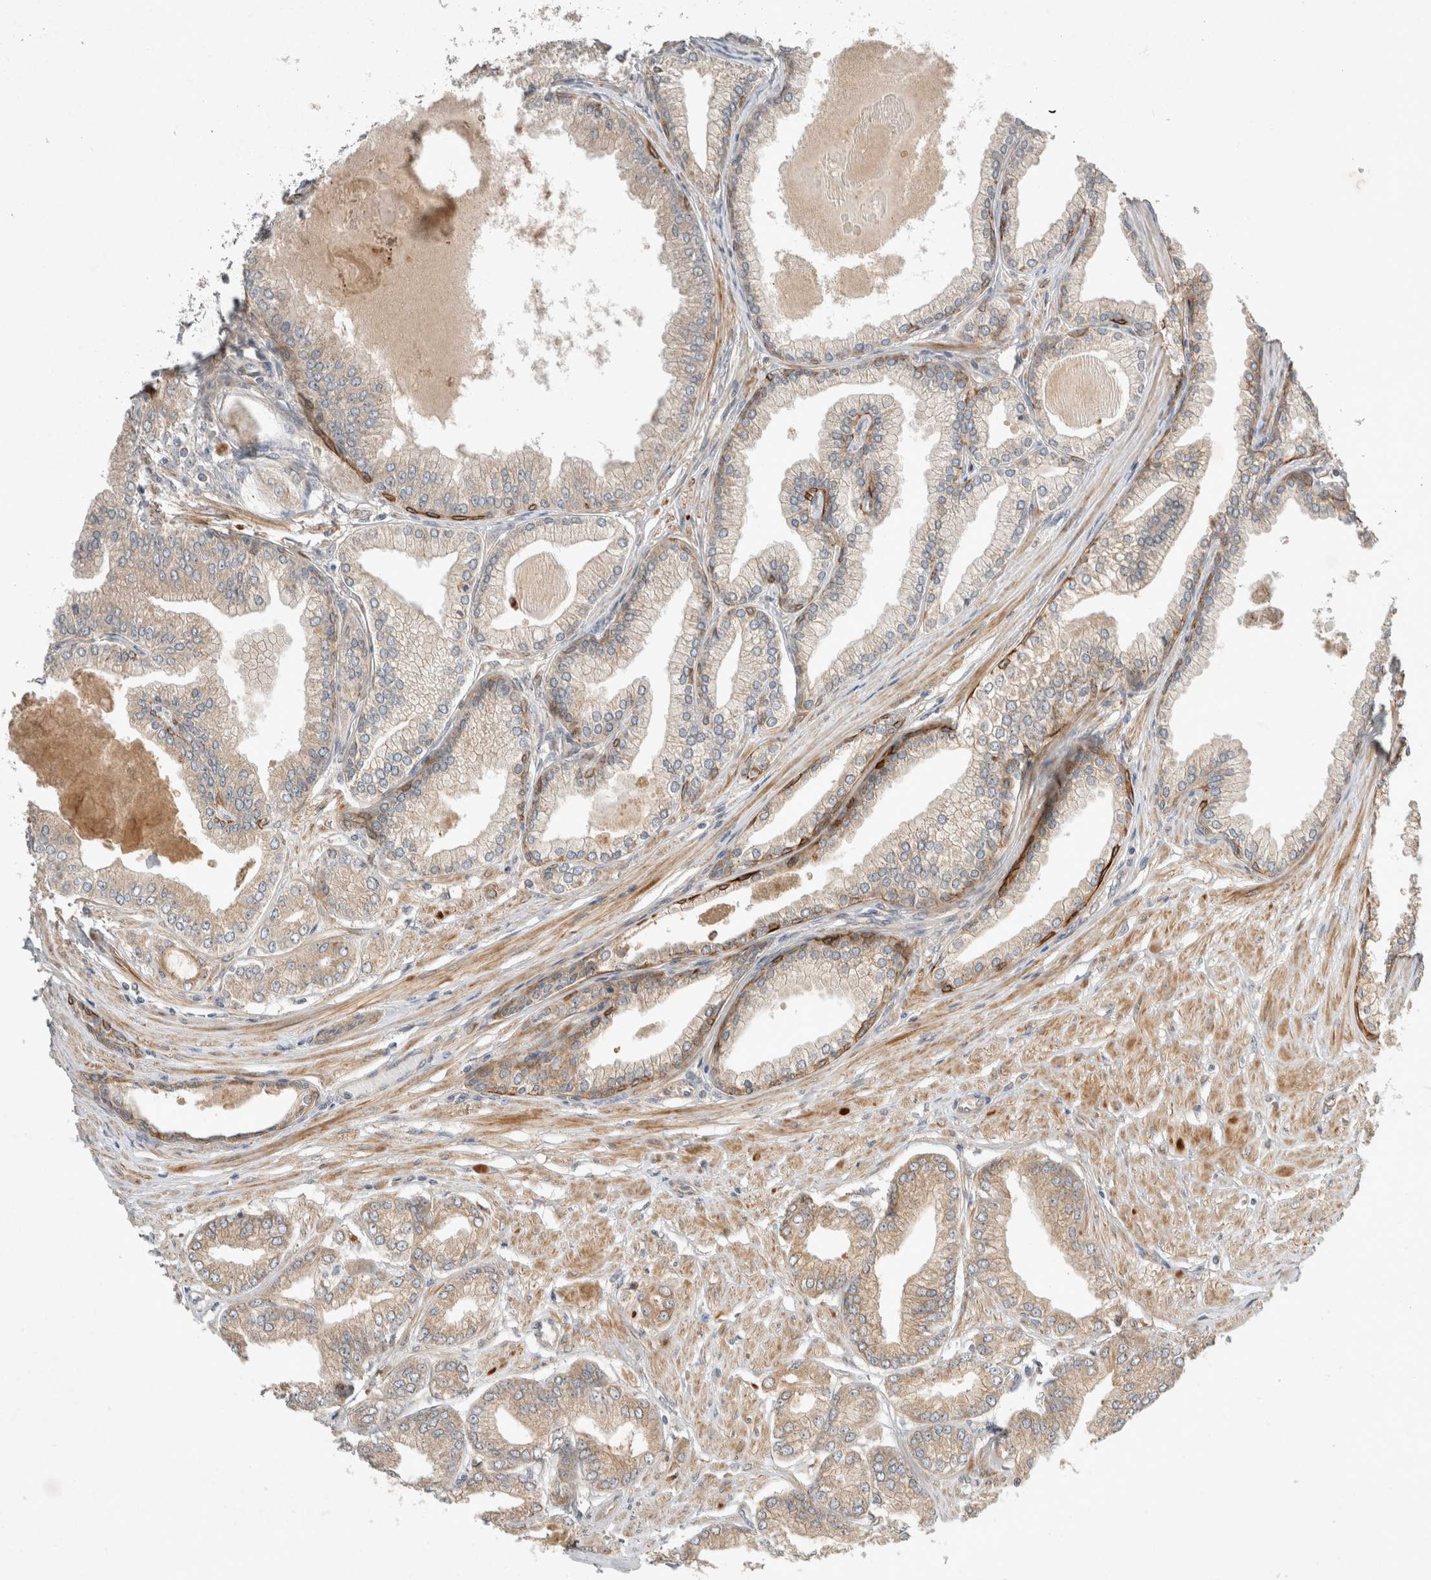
{"staining": {"intensity": "weak", "quantity": "25%-75%", "location": "cytoplasmic/membranous"}, "tissue": "prostate cancer", "cell_type": "Tumor cells", "image_type": "cancer", "snomed": [{"axis": "morphology", "description": "Adenocarcinoma, Low grade"}, {"axis": "topography", "description": "Prostate"}], "caption": "Human prostate adenocarcinoma (low-grade) stained with a brown dye displays weak cytoplasmic/membranous positive staining in approximately 25%-75% of tumor cells.", "gene": "ARMC9", "patient": {"sex": "male", "age": 52}}